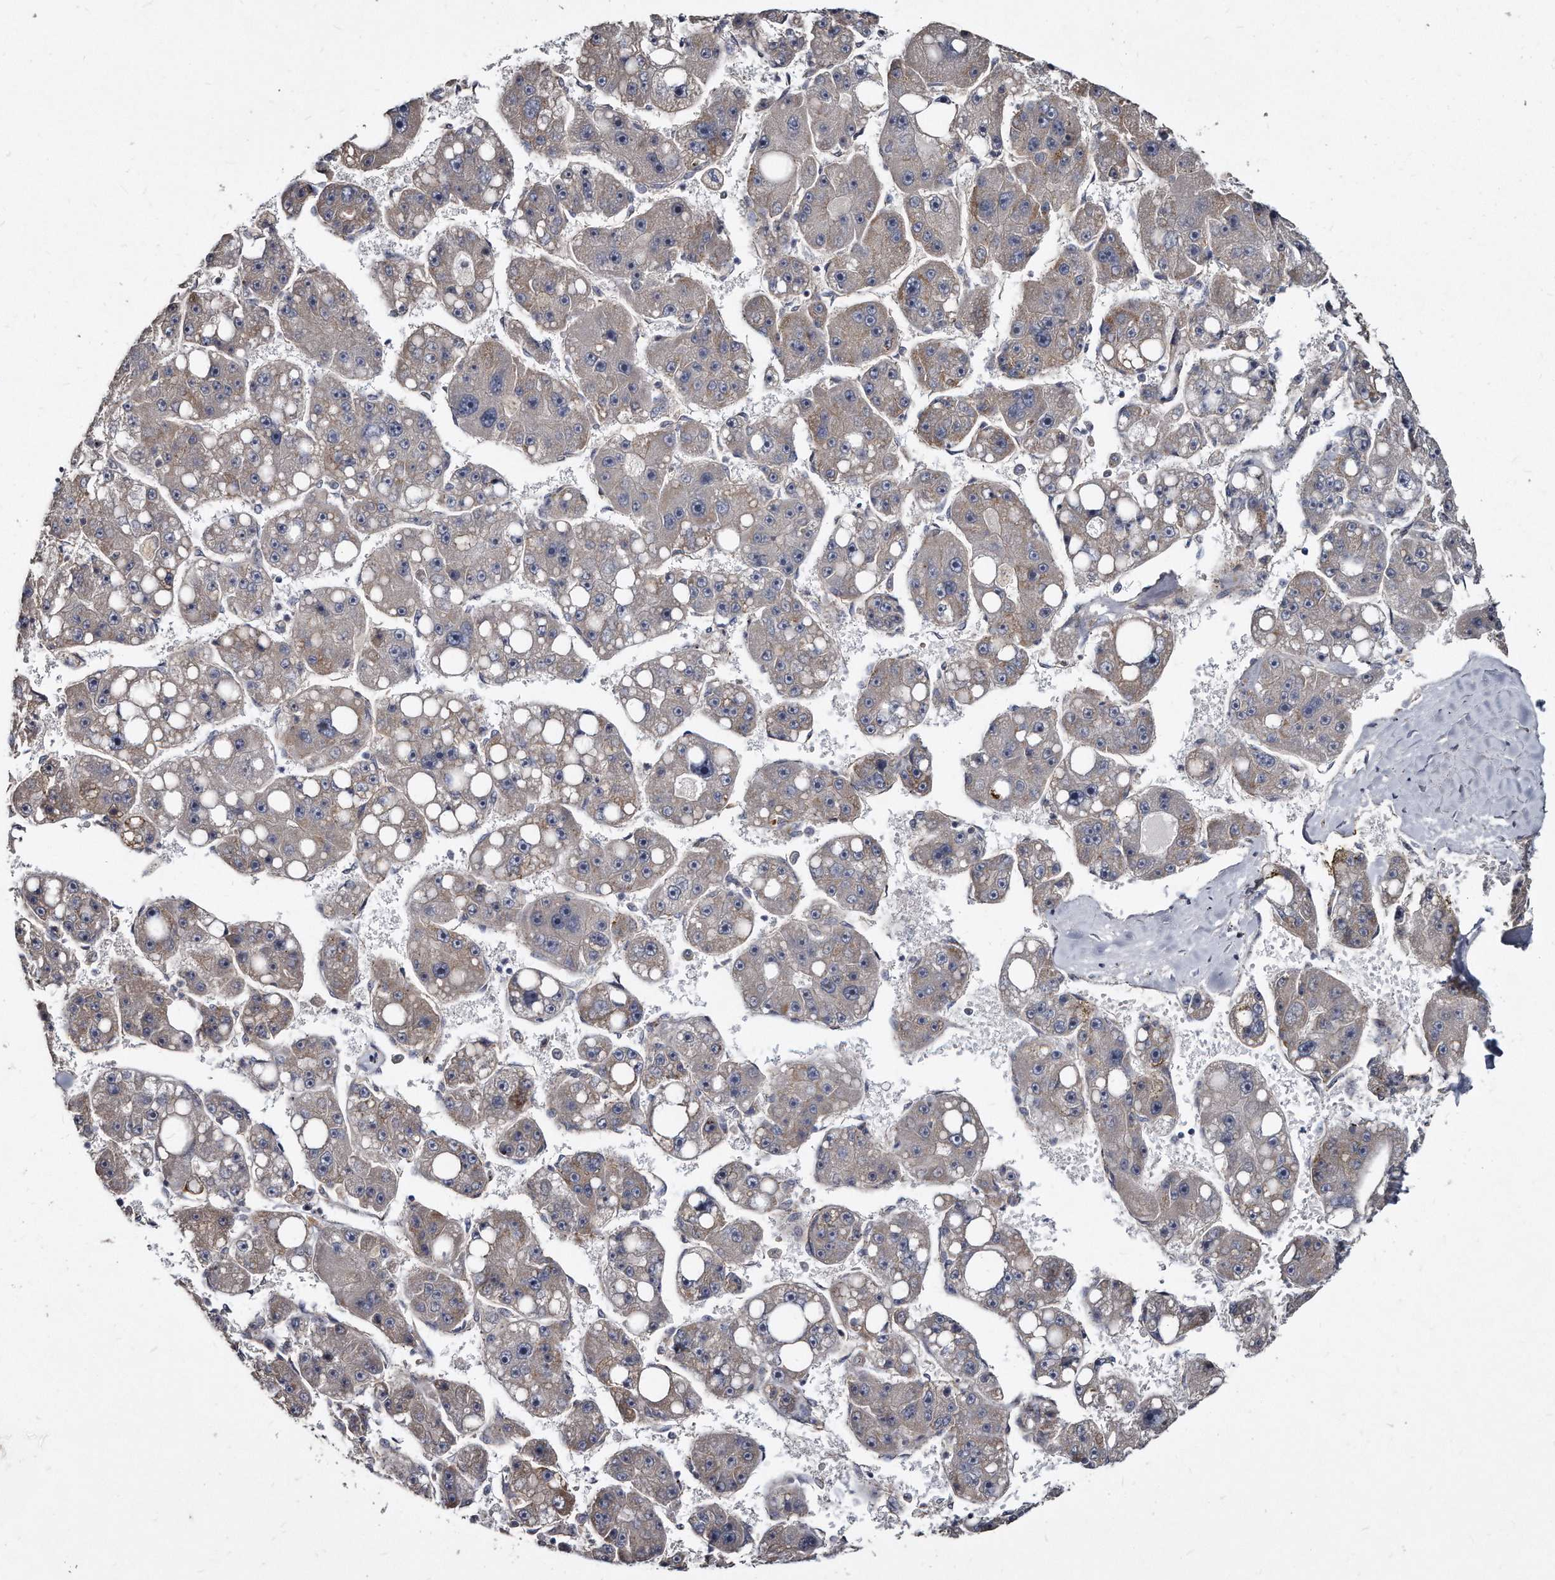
{"staining": {"intensity": "negative", "quantity": "none", "location": "none"}, "tissue": "liver cancer", "cell_type": "Tumor cells", "image_type": "cancer", "snomed": [{"axis": "morphology", "description": "Carcinoma, Hepatocellular, NOS"}, {"axis": "topography", "description": "Liver"}], "caption": "Immunohistochemistry of liver cancer exhibits no staining in tumor cells.", "gene": "KLHDC3", "patient": {"sex": "female", "age": 61}}